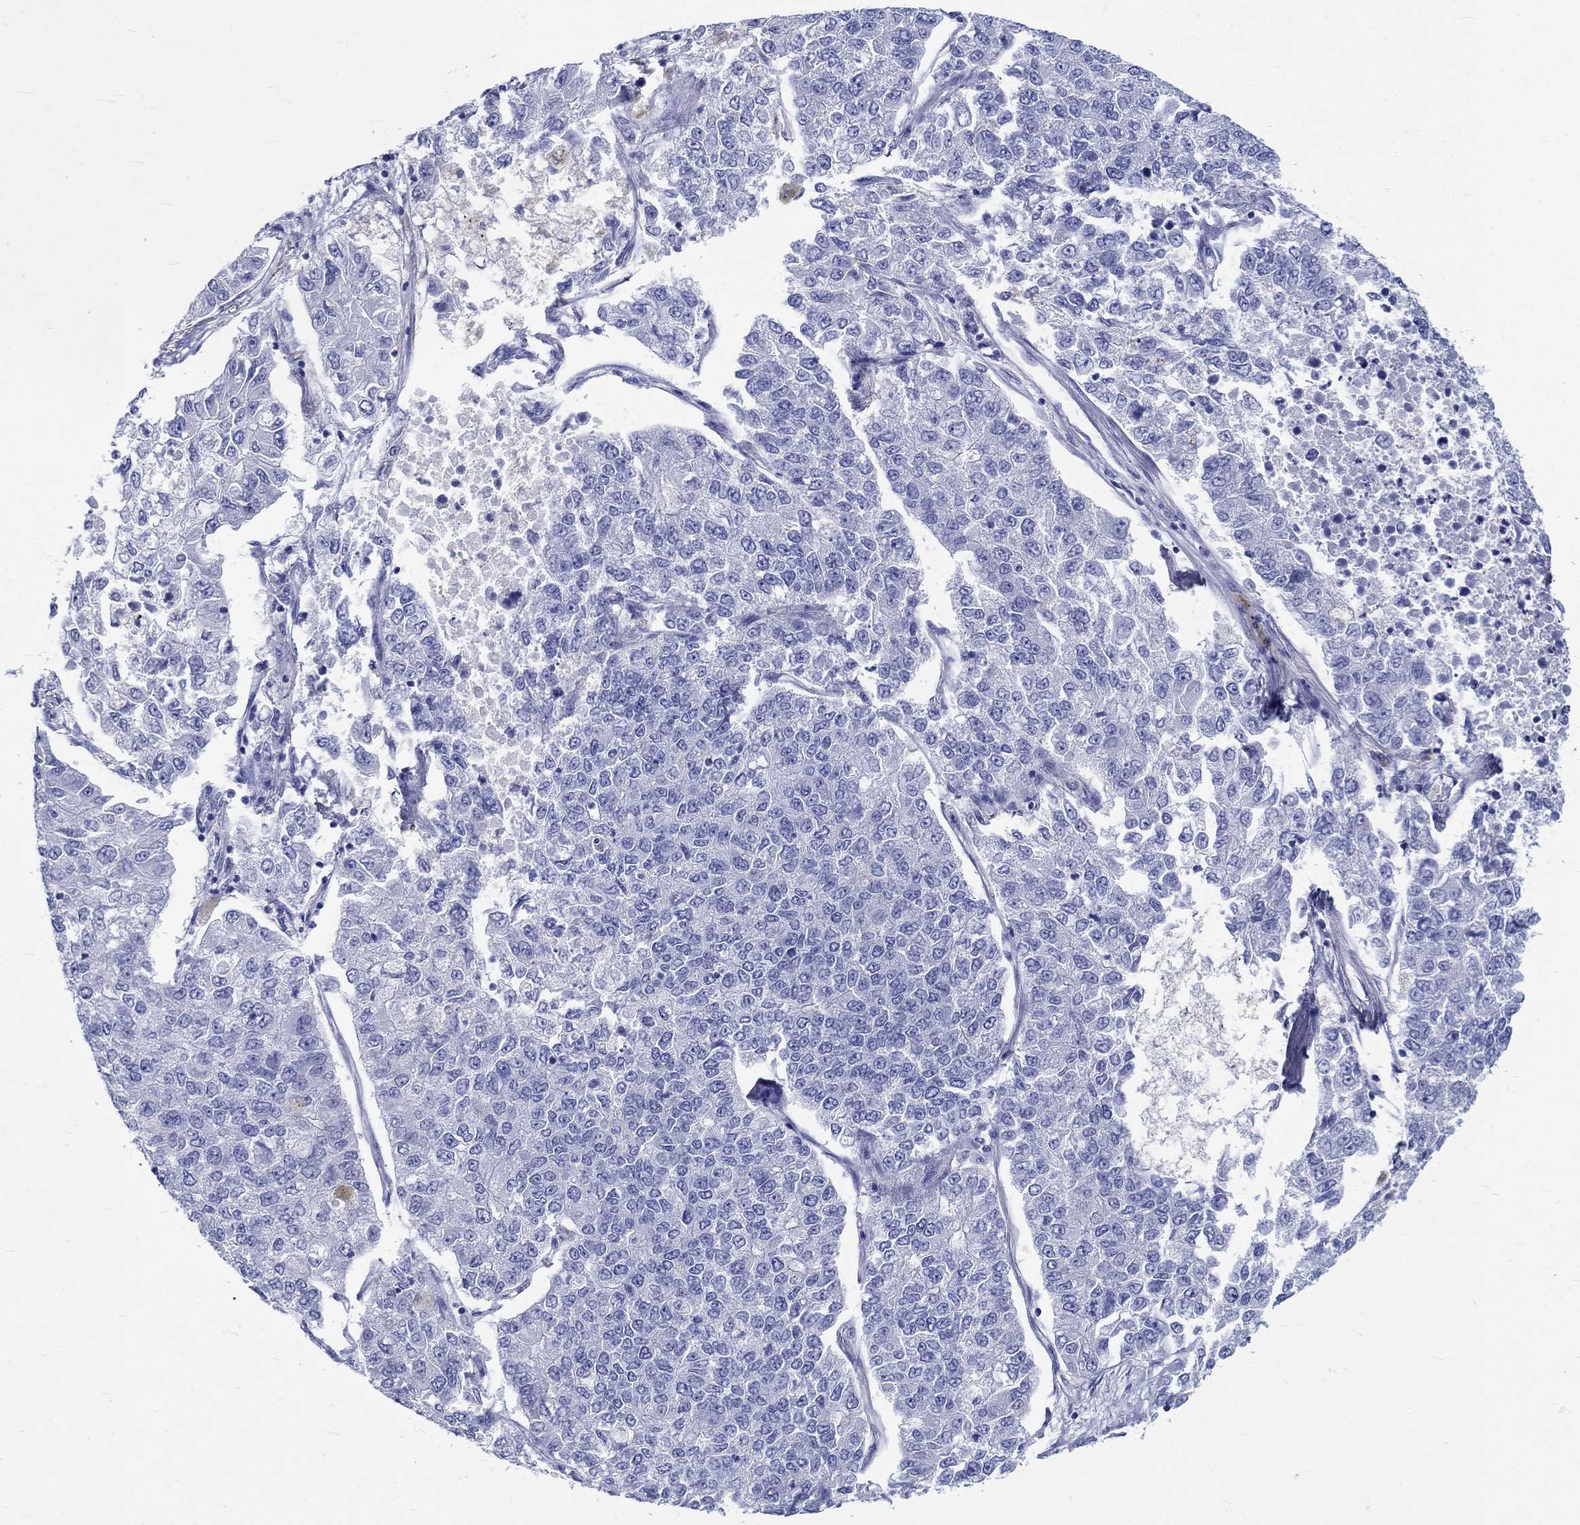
{"staining": {"intensity": "negative", "quantity": "none", "location": "none"}, "tissue": "lung cancer", "cell_type": "Tumor cells", "image_type": "cancer", "snomed": [{"axis": "morphology", "description": "Adenocarcinoma, NOS"}, {"axis": "topography", "description": "Lung"}], "caption": "Immunohistochemistry (IHC) micrograph of neoplastic tissue: lung cancer (adenocarcinoma) stained with DAB exhibits no significant protein expression in tumor cells.", "gene": "SH2D7", "patient": {"sex": "male", "age": 49}}